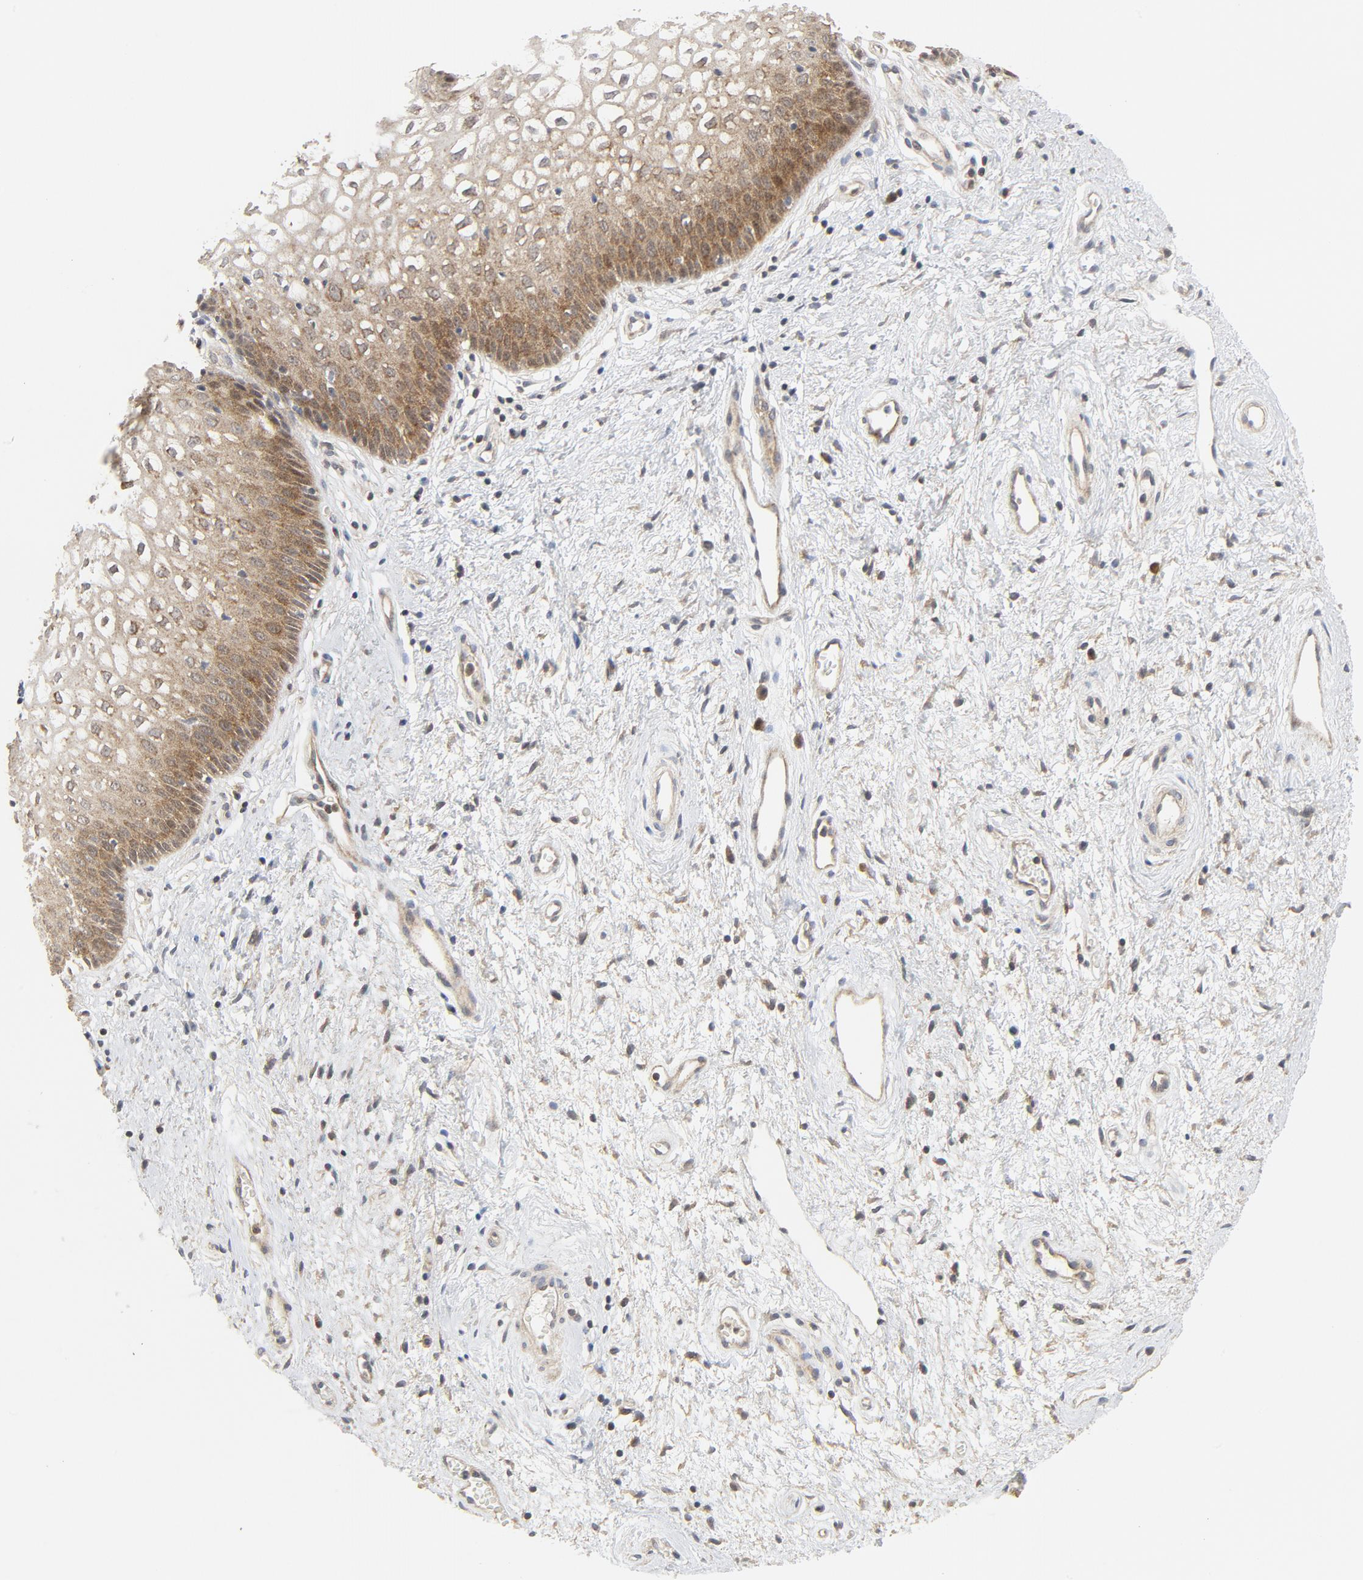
{"staining": {"intensity": "moderate", "quantity": ">75%", "location": "cytoplasmic/membranous"}, "tissue": "vagina", "cell_type": "Squamous epithelial cells", "image_type": "normal", "snomed": [{"axis": "morphology", "description": "Normal tissue, NOS"}, {"axis": "topography", "description": "Vagina"}], "caption": "A high-resolution image shows immunohistochemistry staining of benign vagina, which exhibits moderate cytoplasmic/membranous staining in about >75% of squamous epithelial cells.", "gene": "MAP2K7", "patient": {"sex": "female", "age": 34}}